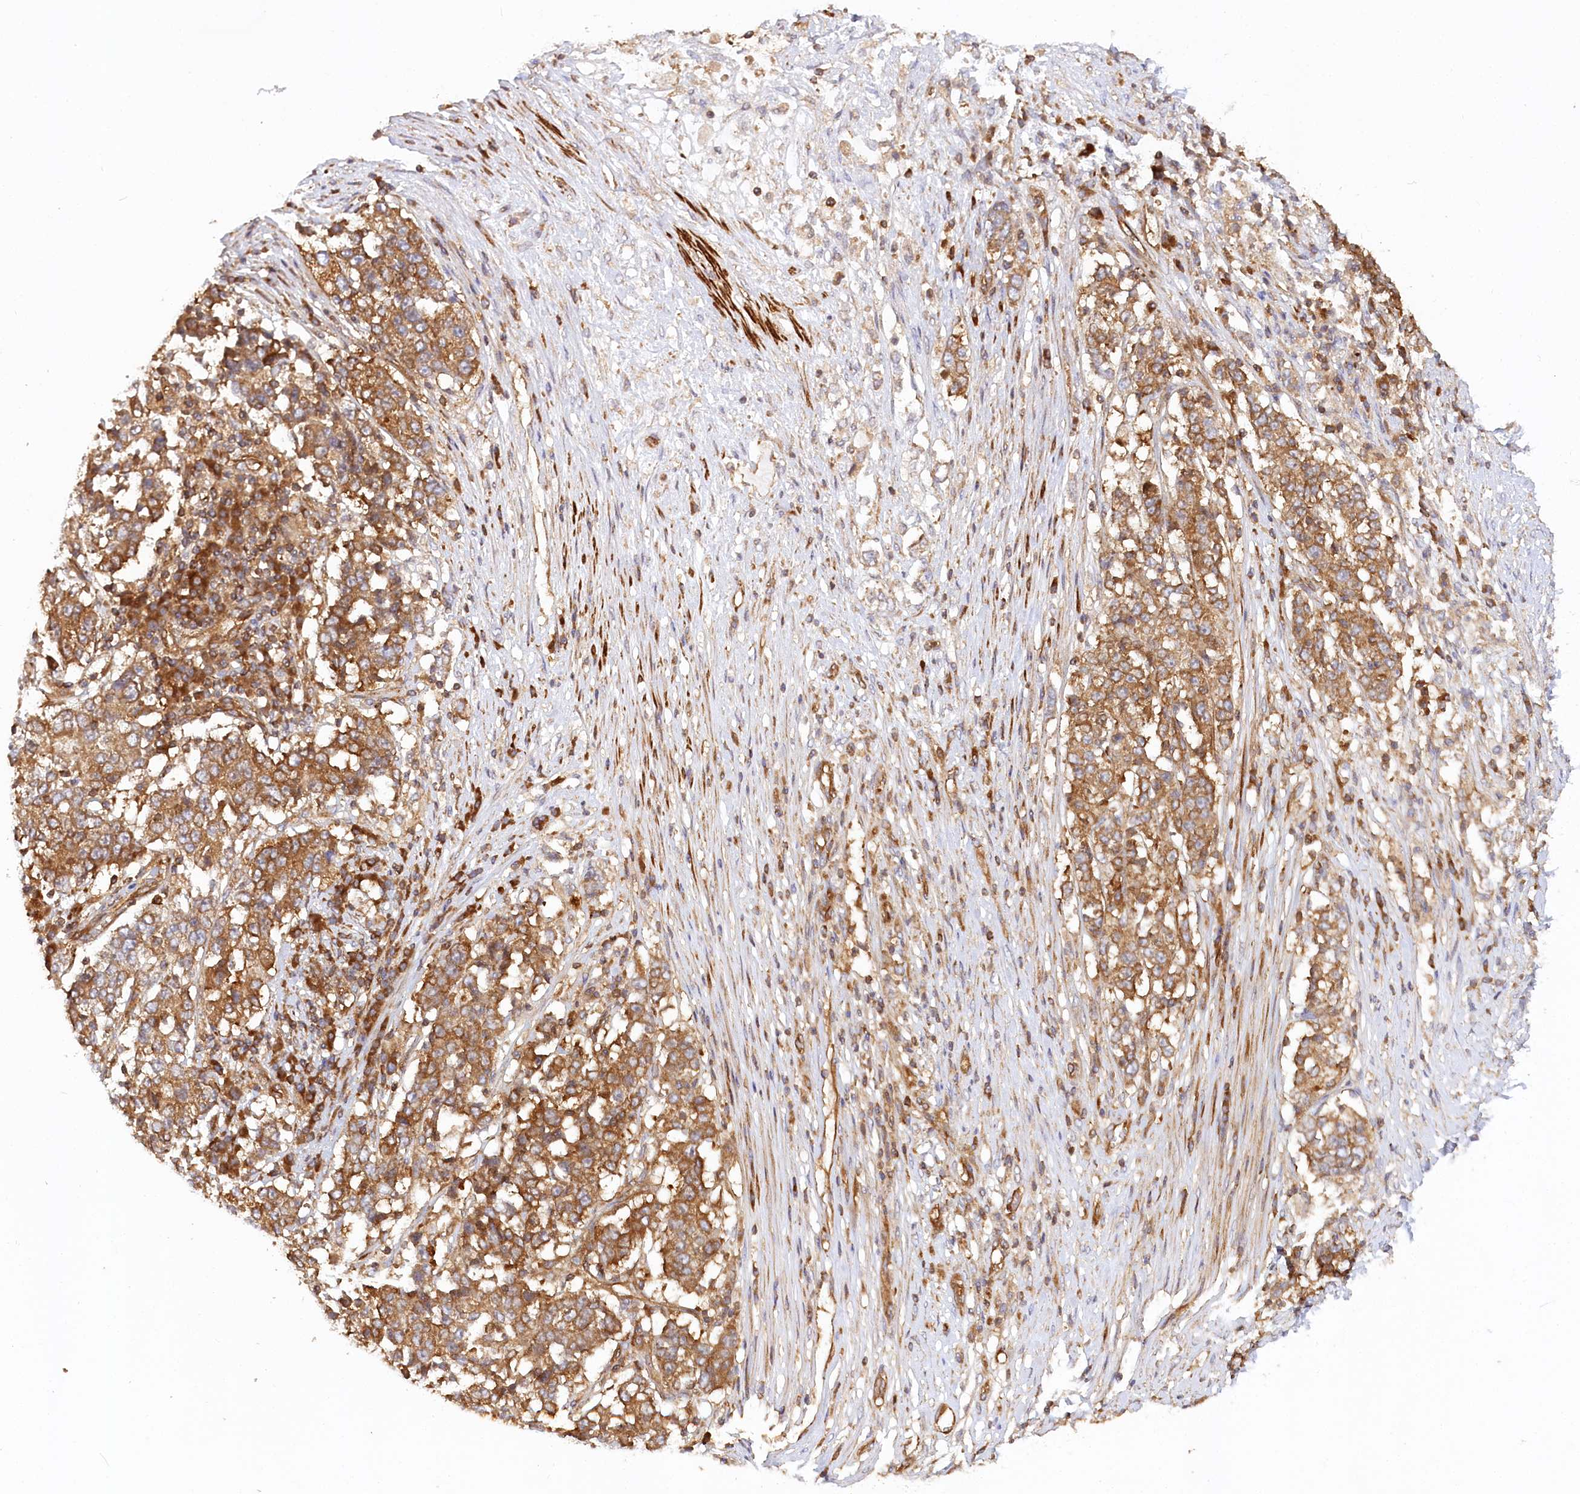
{"staining": {"intensity": "moderate", "quantity": ">75%", "location": "cytoplasmic/membranous"}, "tissue": "stomach cancer", "cell_type": "Tumor cells", "image_type": "cancer", "snomed": [{"axis": "morphology", "description": "Adenocarcinoma, NOS"}, {"axis": "topography", "description": "Stomach"}], "caption": "Protein analysis of adenocarcinoma (stomach) tissue shows moderate cytoplasmic/membranous staining in approximately >75% of tumor cells. The protein is stained brown, and the nuclei are stained in blue (DAB IHC with brightfield microscopy, high magnification).", "gene": "PAIP2", "patient": {"sex": "male", "age": 59}}